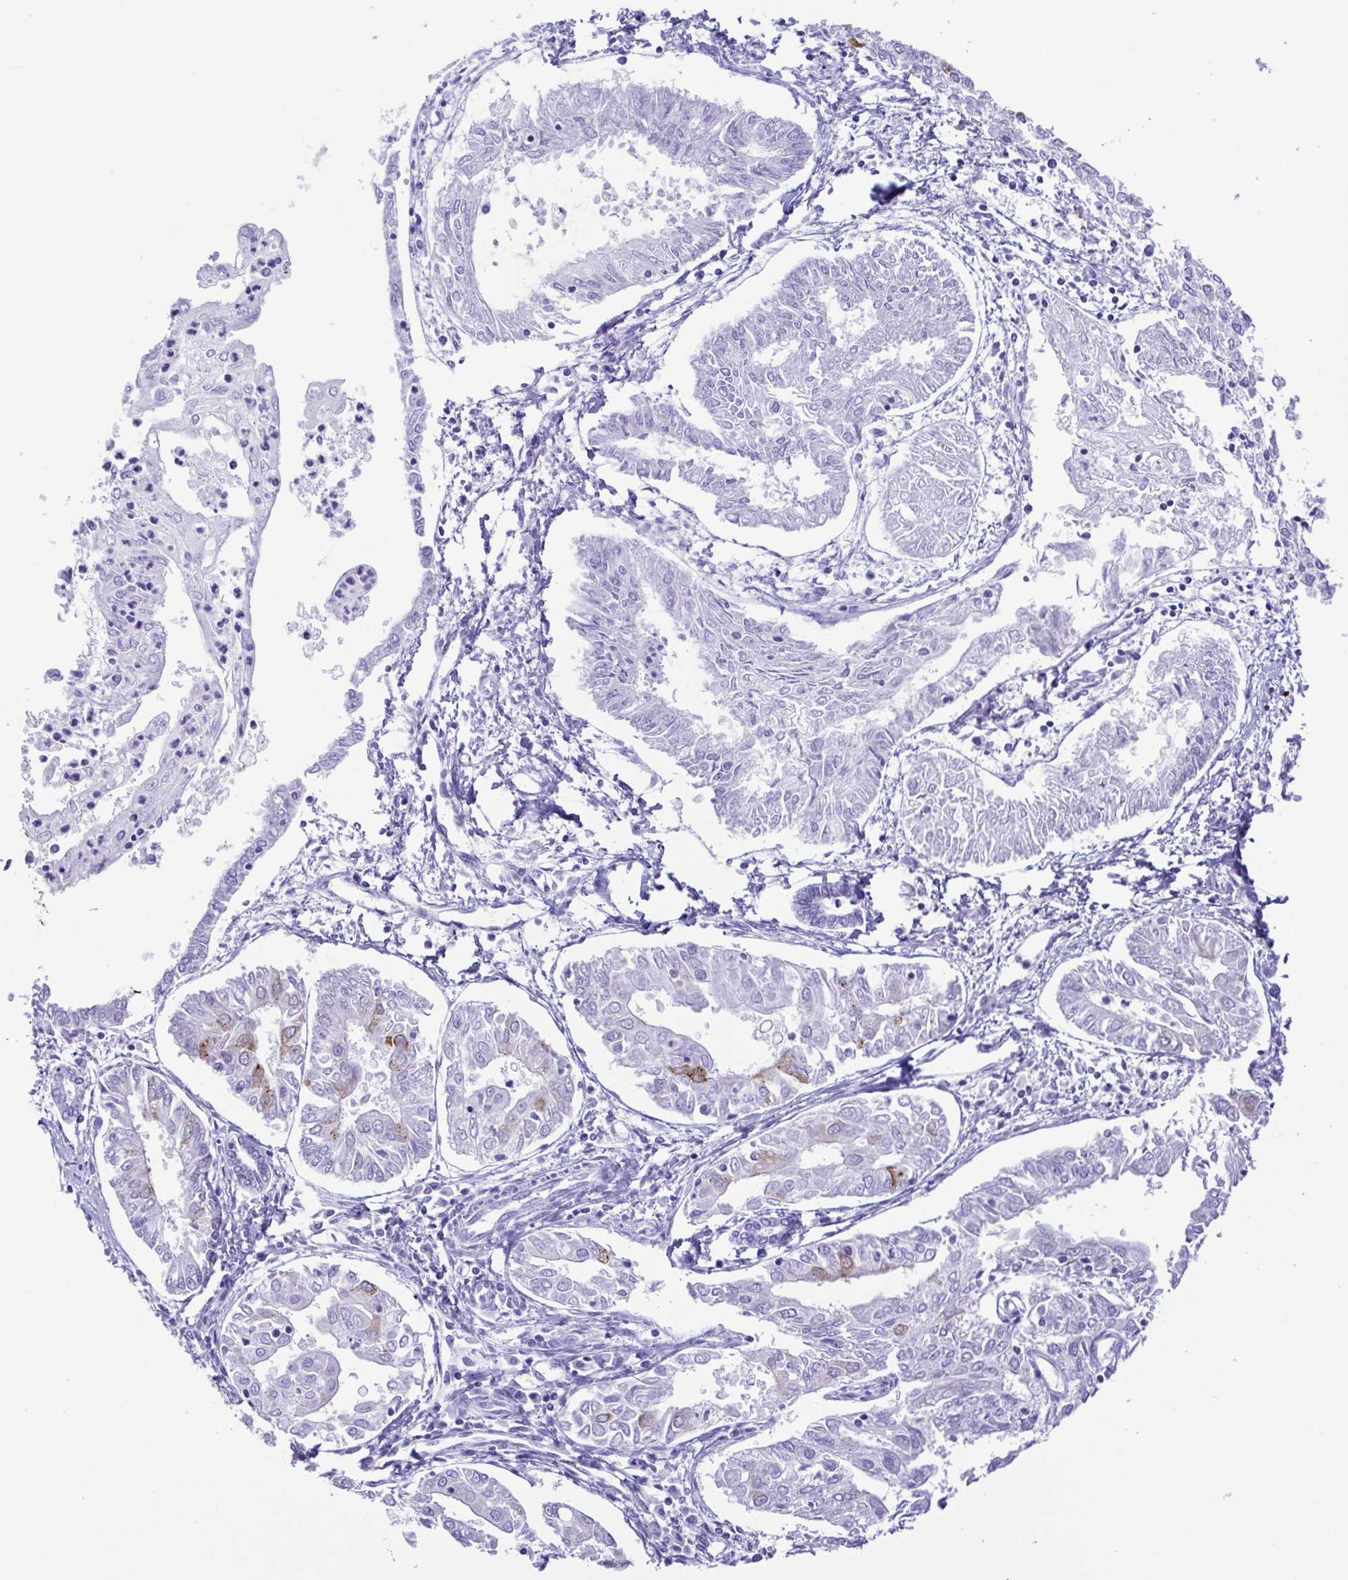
{"staining": {"intensity": "weak", "quantity": "<25%", "location": "cytoplasmic/membranous"}, "tissue": "endometrial cancer", "cell_type": "Tumor cells", "image_type": "cancer", "snomed": [{"axis": "morphology", "description": "Adenocarcinoma, NOS"}, {"axis": "topography", "description": "Endometrium"}], "caption": "Tumor cells are negative for brown protein staining in endometrial cancer.", "gene": "ERP27", "patient": {"sex": "female", "age": 68}}